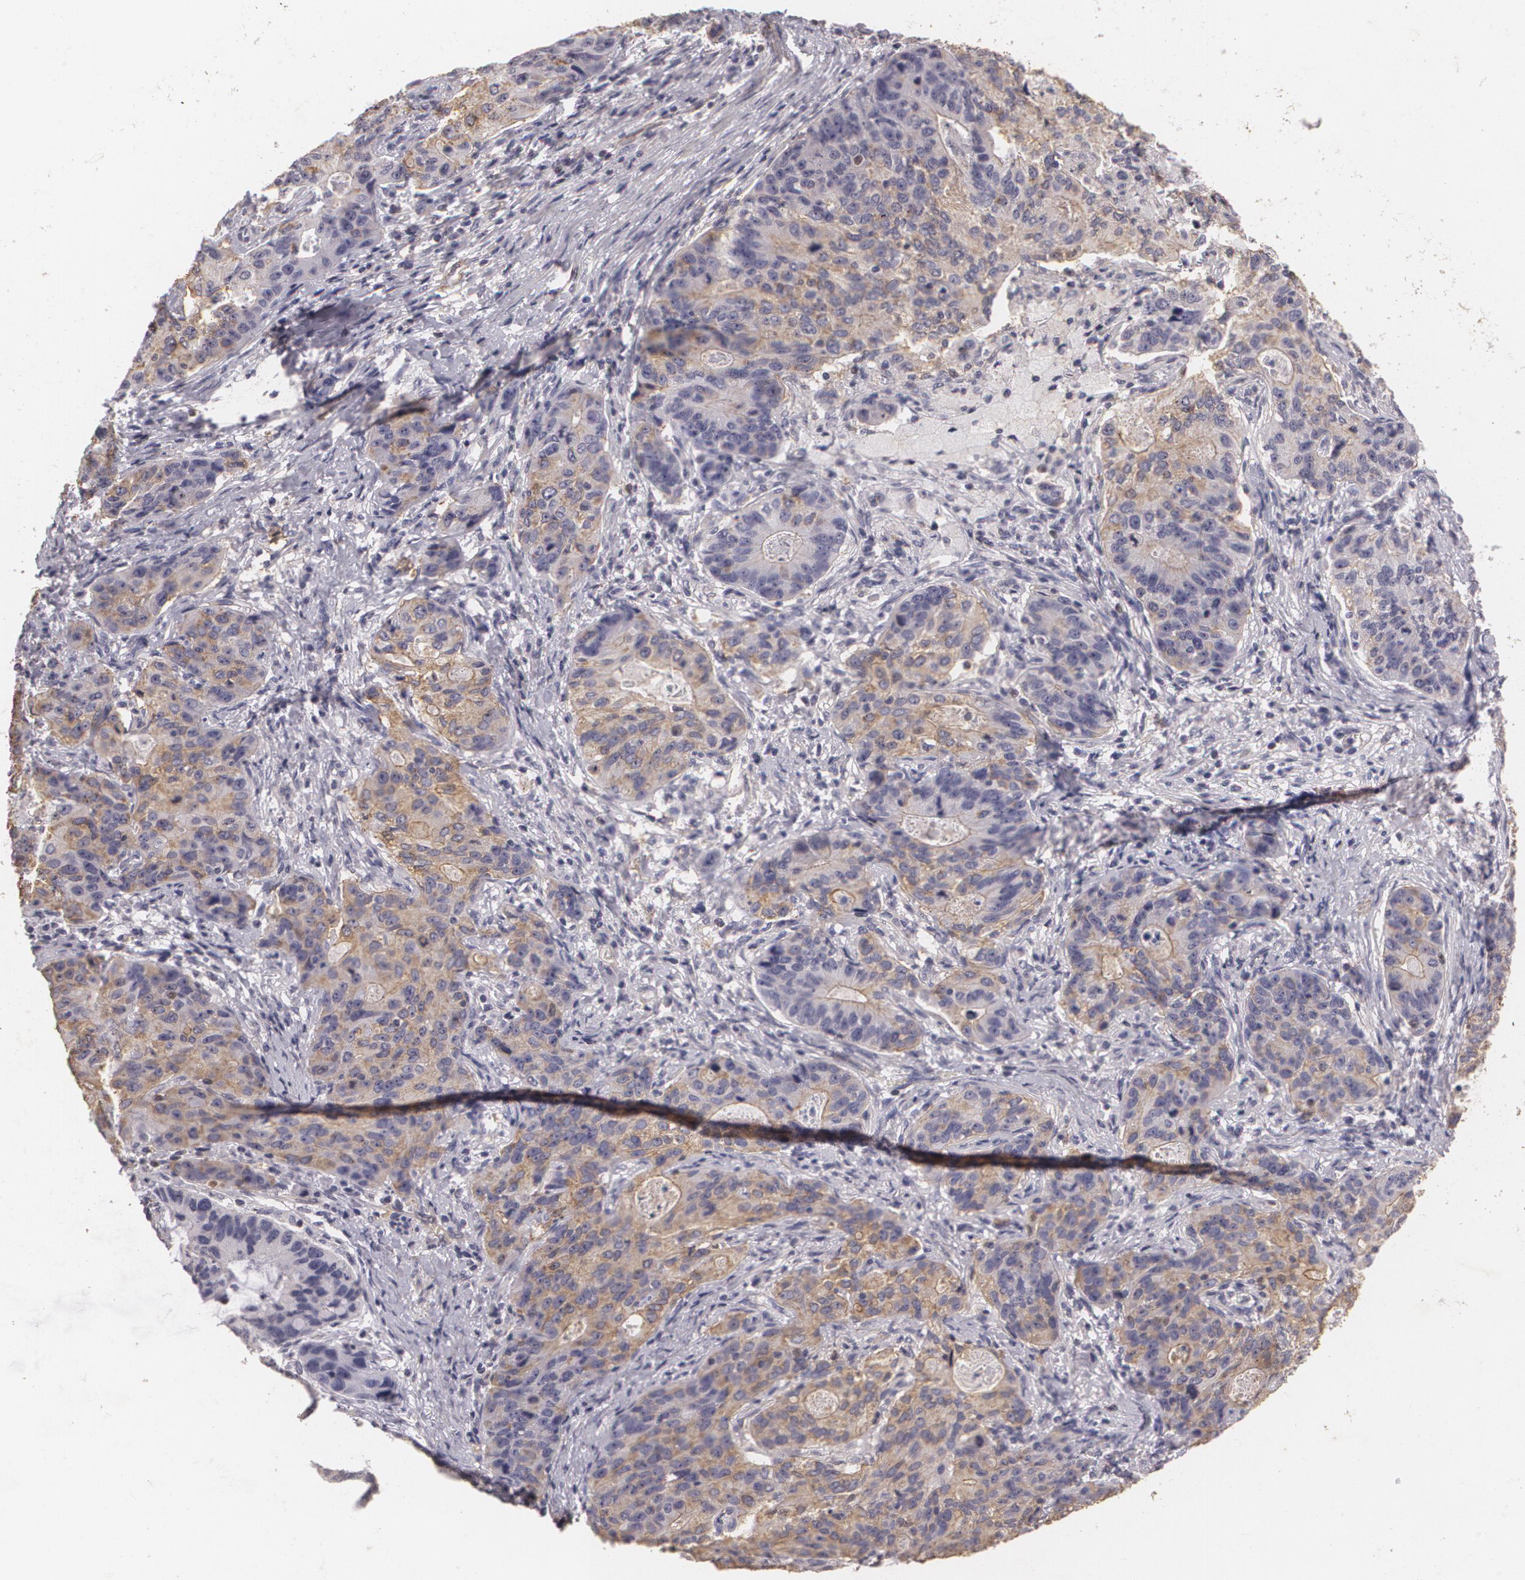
{"staining": {"intensity": "weak", "quantity": ">75%", "location": "cytoplasmic/membranous"}, "tissue": "stomach cancer", "cell_type": "Tumor cells", "image_type": "cancer", "snomed": [{"axis": "morphology", "description": "Adenocarcinoma, NOS"}, {"axis": "topography", "description": "Esophagus"}, {"axis": "topography", "description": "Stomach"}], "caption": "Immunohistochemical staining of human stomach cancer (adenocarcinoma) reveals weak cytoplasmic/membranous protein positivity in approximately >75% of tumor cells. (Stains: DAB in brown, nuclei in blue, Microscopy: brightfield microscopy at high magnification).", "gene": "KCNA4", "patient": {"sex": "male", "age": 74}}